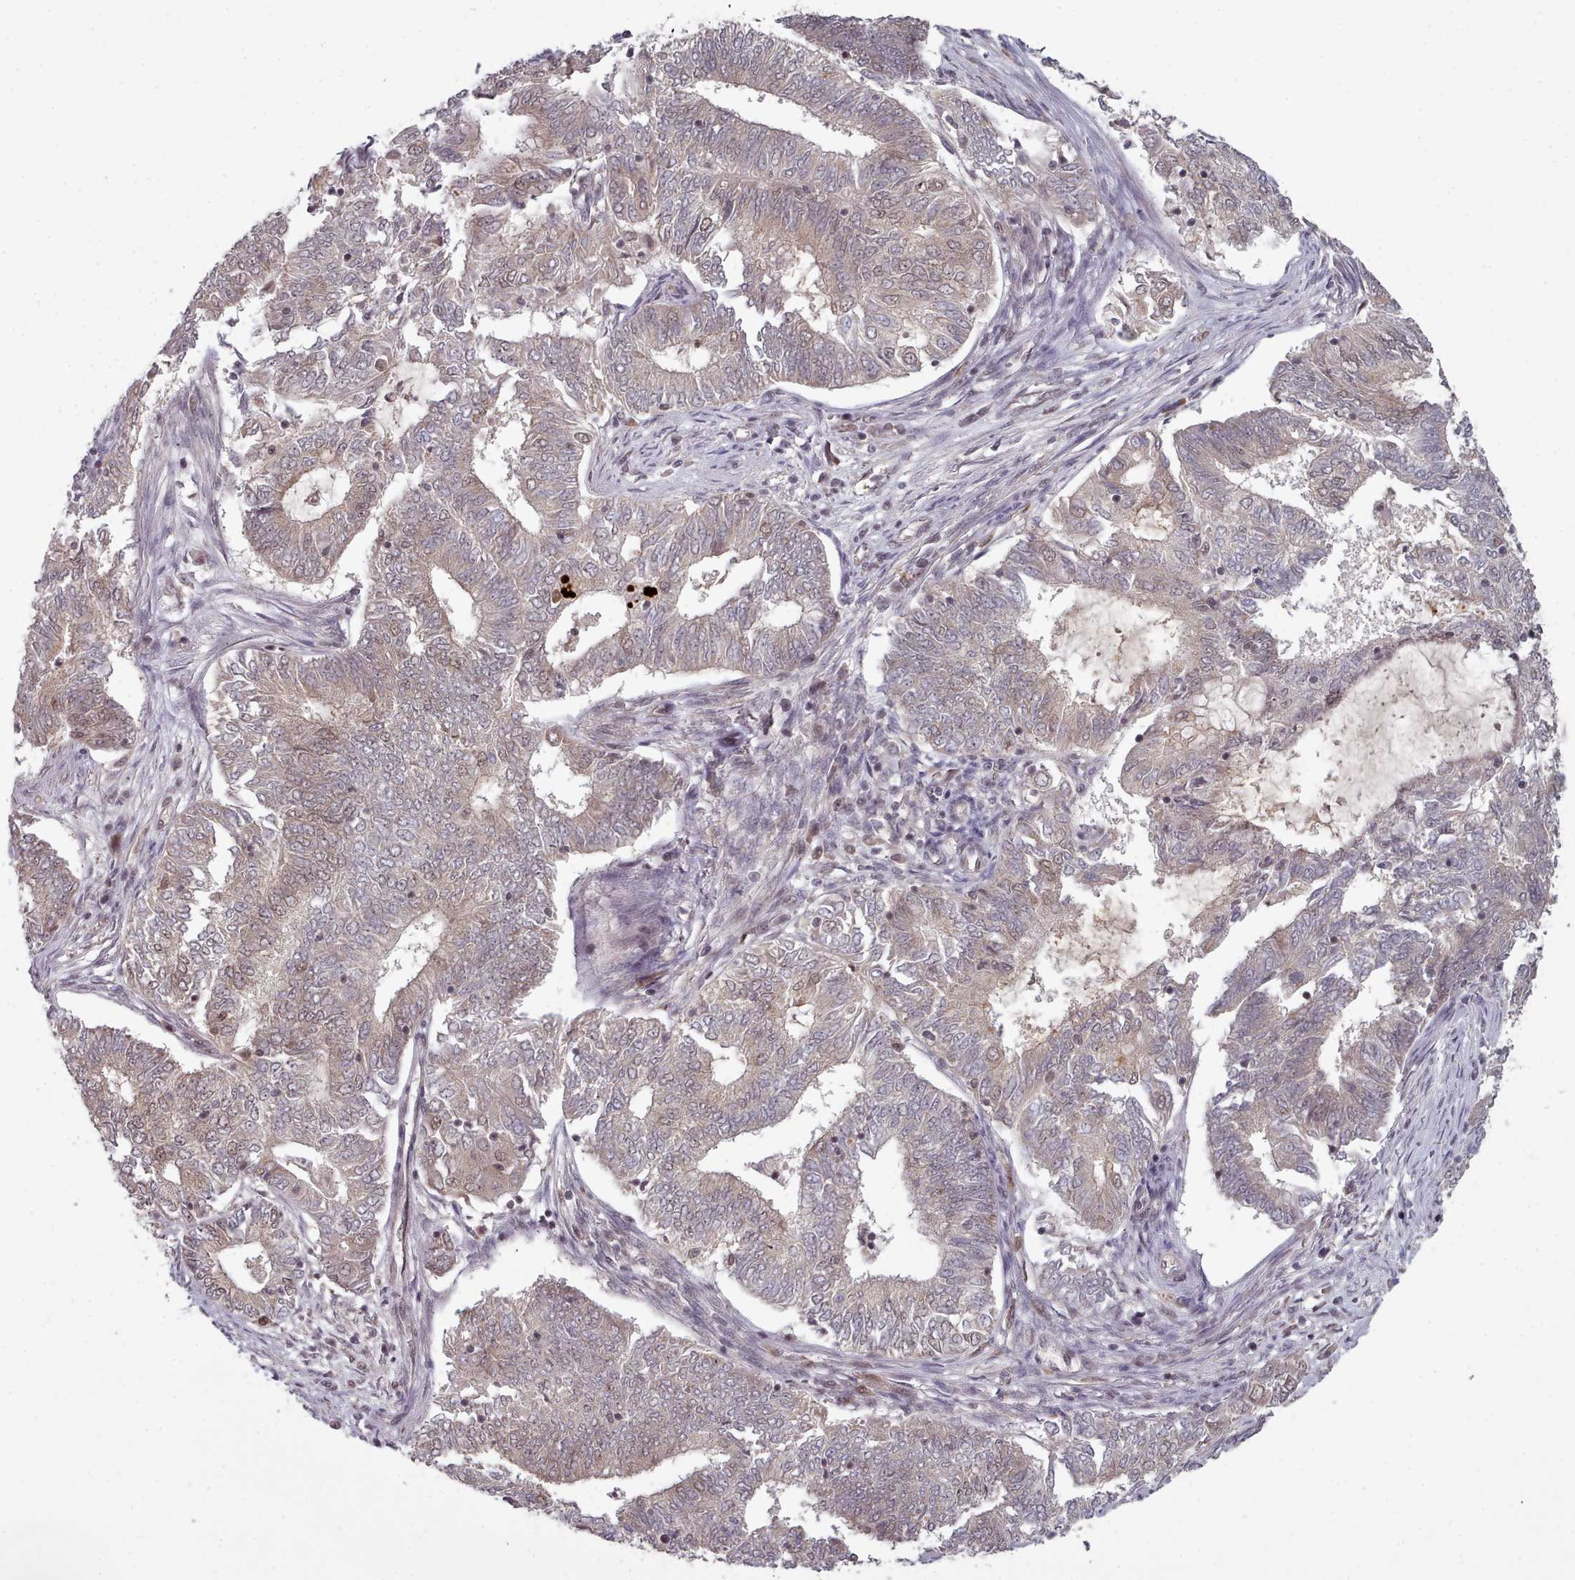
{"staining": {"intensity": "weak", "quantity": "25%-75%", "location": "cytoplasmic/membranous,nuclear"}, "tissue": "endometrial cancer", "cell_type": "Tumor cells", "image_type": "cancer", "snomed": [{"axis": "morphology", "description": "Adenocarcinoma, NOS"}, {"axis": "topography", "description": "Endometrium"}], "caption": "Immunohistochemical staining of adenocarcinoma (endometrial) displays weak cytoplasmic/membranous and nuclear protein positivity in approximately 25%-75% of tumor cells.", "gene": "DHX8", "patient": {"sex": "female", "age": 62}}